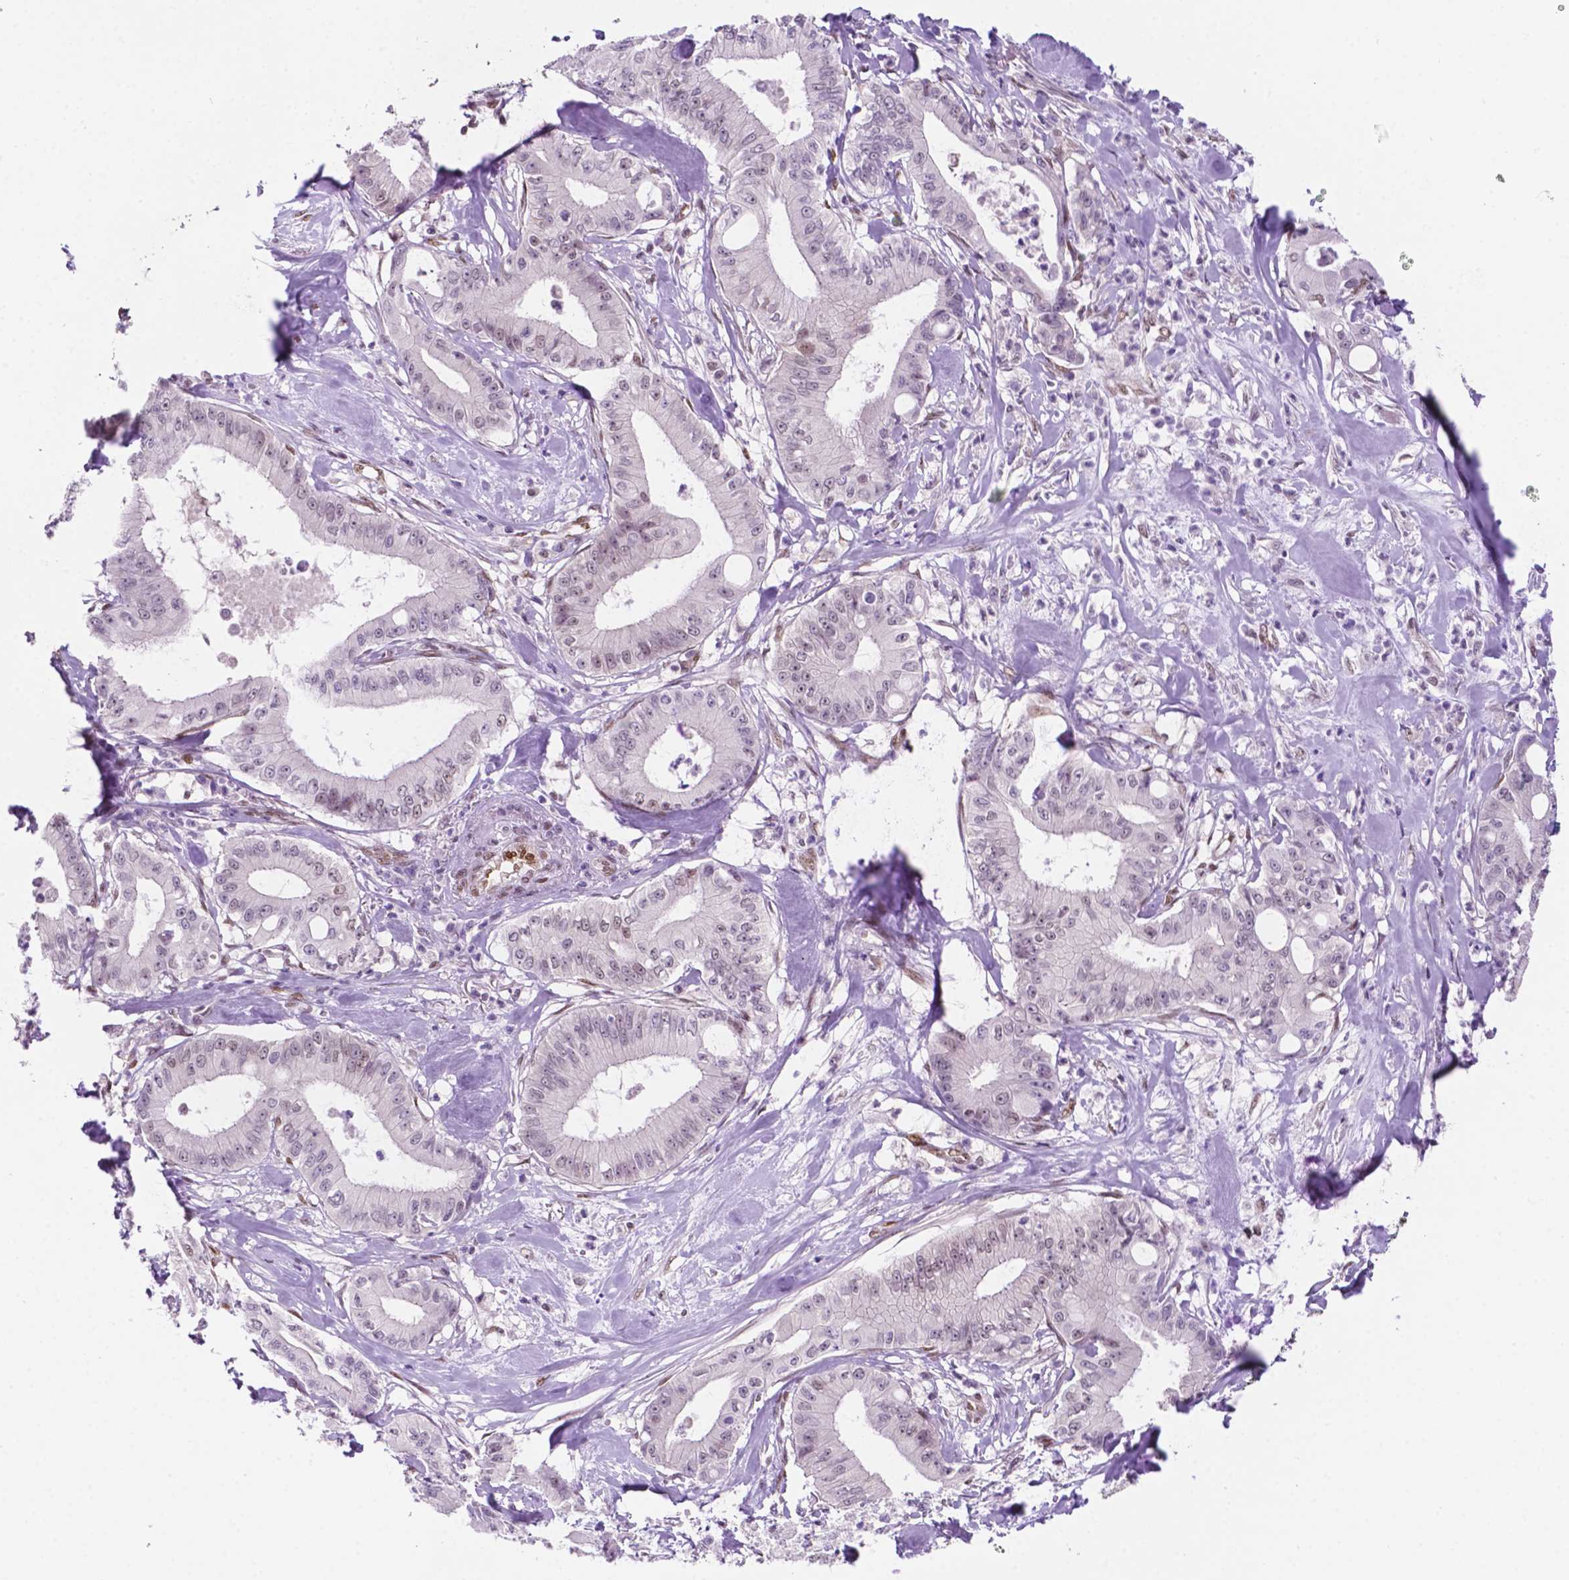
{"staining": {"intensity": "negative", "quantity": "none", "location": "none"}, "tissue": "pancreatic cancer", "cell_type": "Tumor cells", "image_type": "cancer", "snomed": [{"axis": "morphology", "description": "Adenocarcinoma, NOS"}, {"axis": "topography", "description": "Pancreas"}], "caption": "Immunohistochemistry (IHC) micrograph of neoplastic tissue: human pancreatic adenocarcinoma stained with DAB displays no significant protein positivity in tumor cells.", "gene": "ERF", "patient": {"sex": "male", "age": 71}}